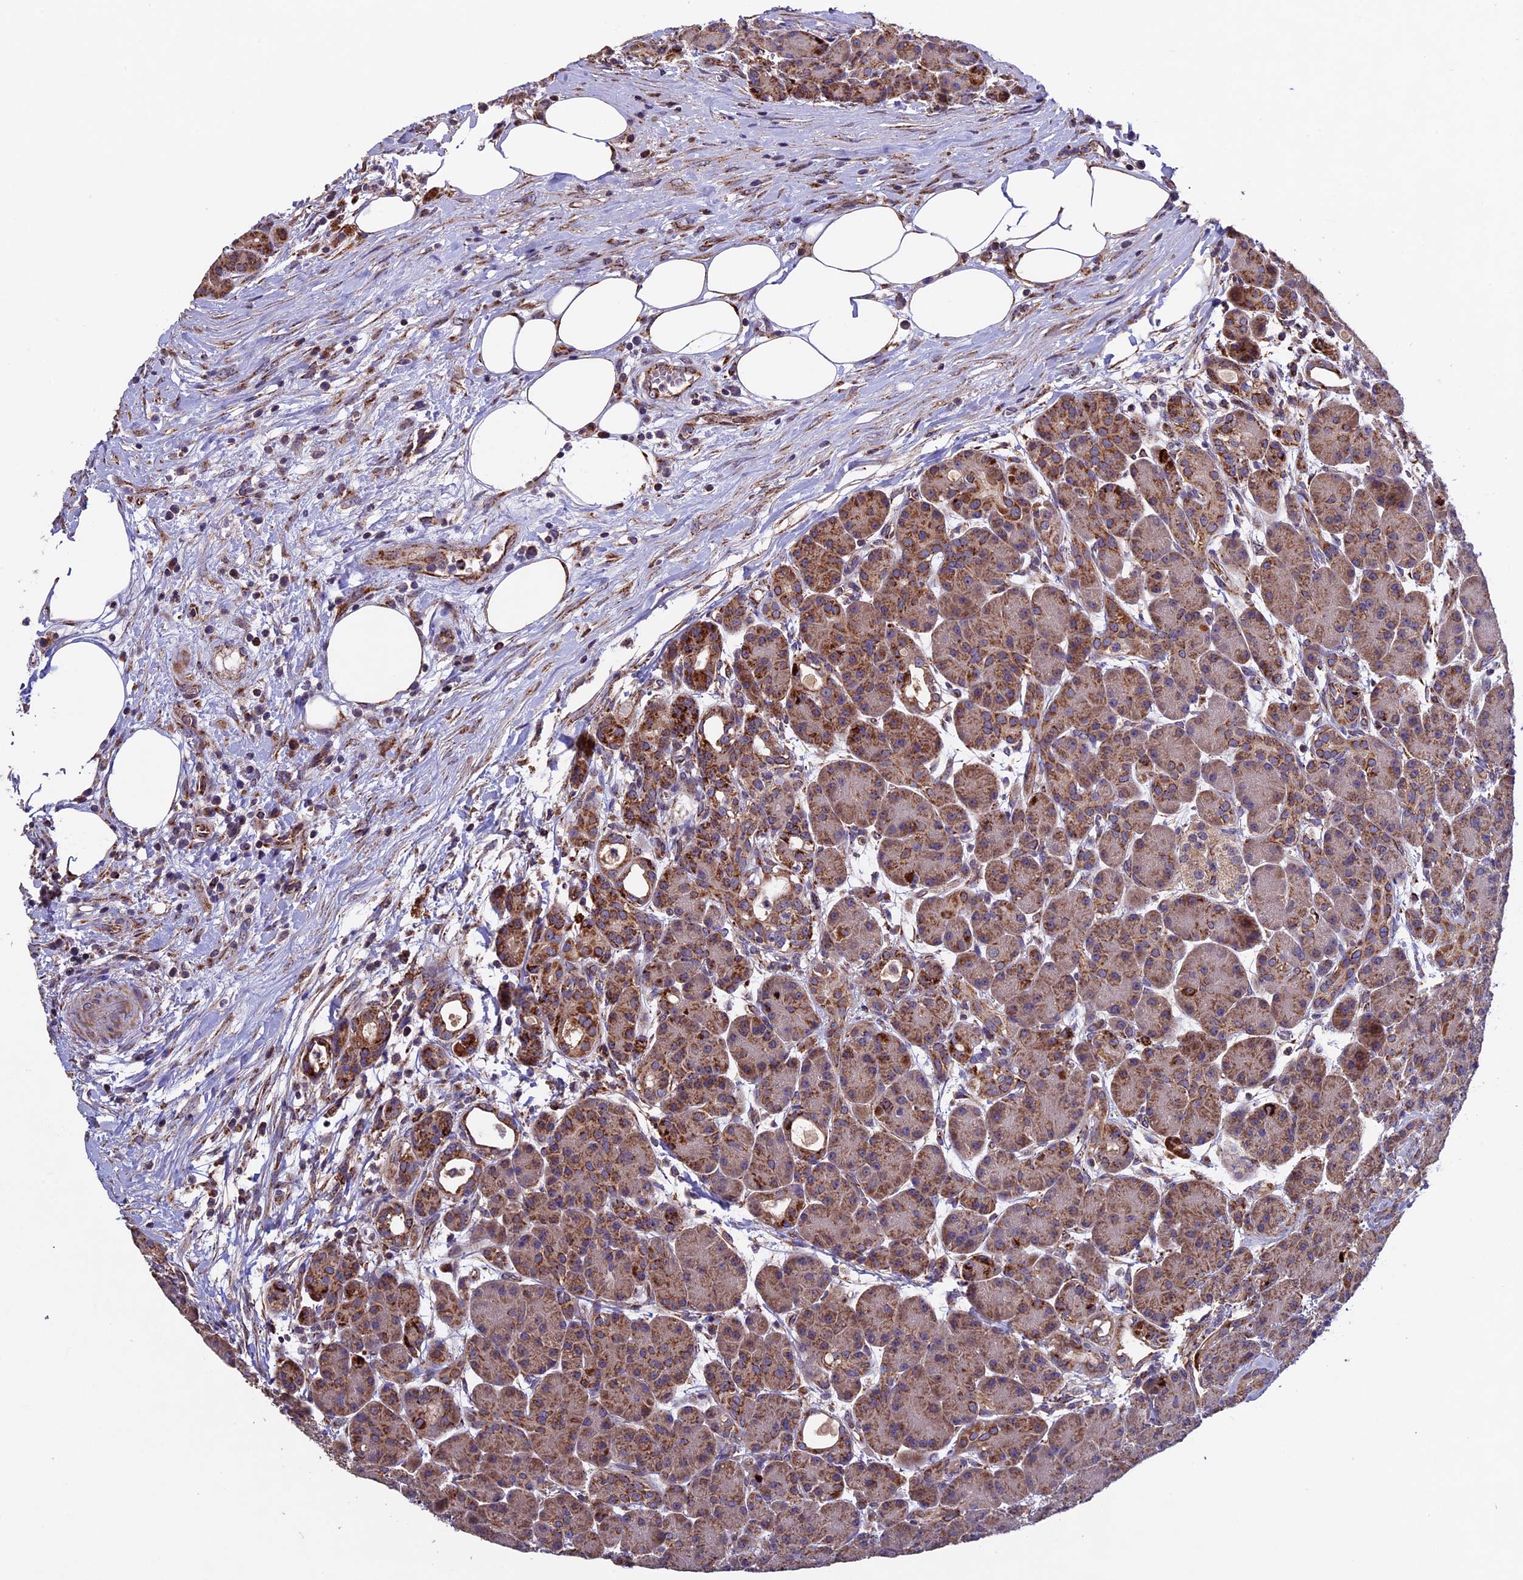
{"staining": {"intensity": "moderate", "quantity": ">75%", "location": "cytoplasmic/membranous"}, "tissue": "pancreas", "cell_type": "Exocrine glandular cells", "image_type": "normal", "snomed": [{"axis": "morphology", "description": "Normal tissue, NOS"}, {"axis": "topography", "description": "Pancreas"}], "caption": "Exocrine glandular cells demonstrate medium levels of moderate cytoplasmic/membranous staining in about >75% of cells in normal human pancreas.", "gene": "RNF17", "patient": {"sex": "male", "age": 63}}